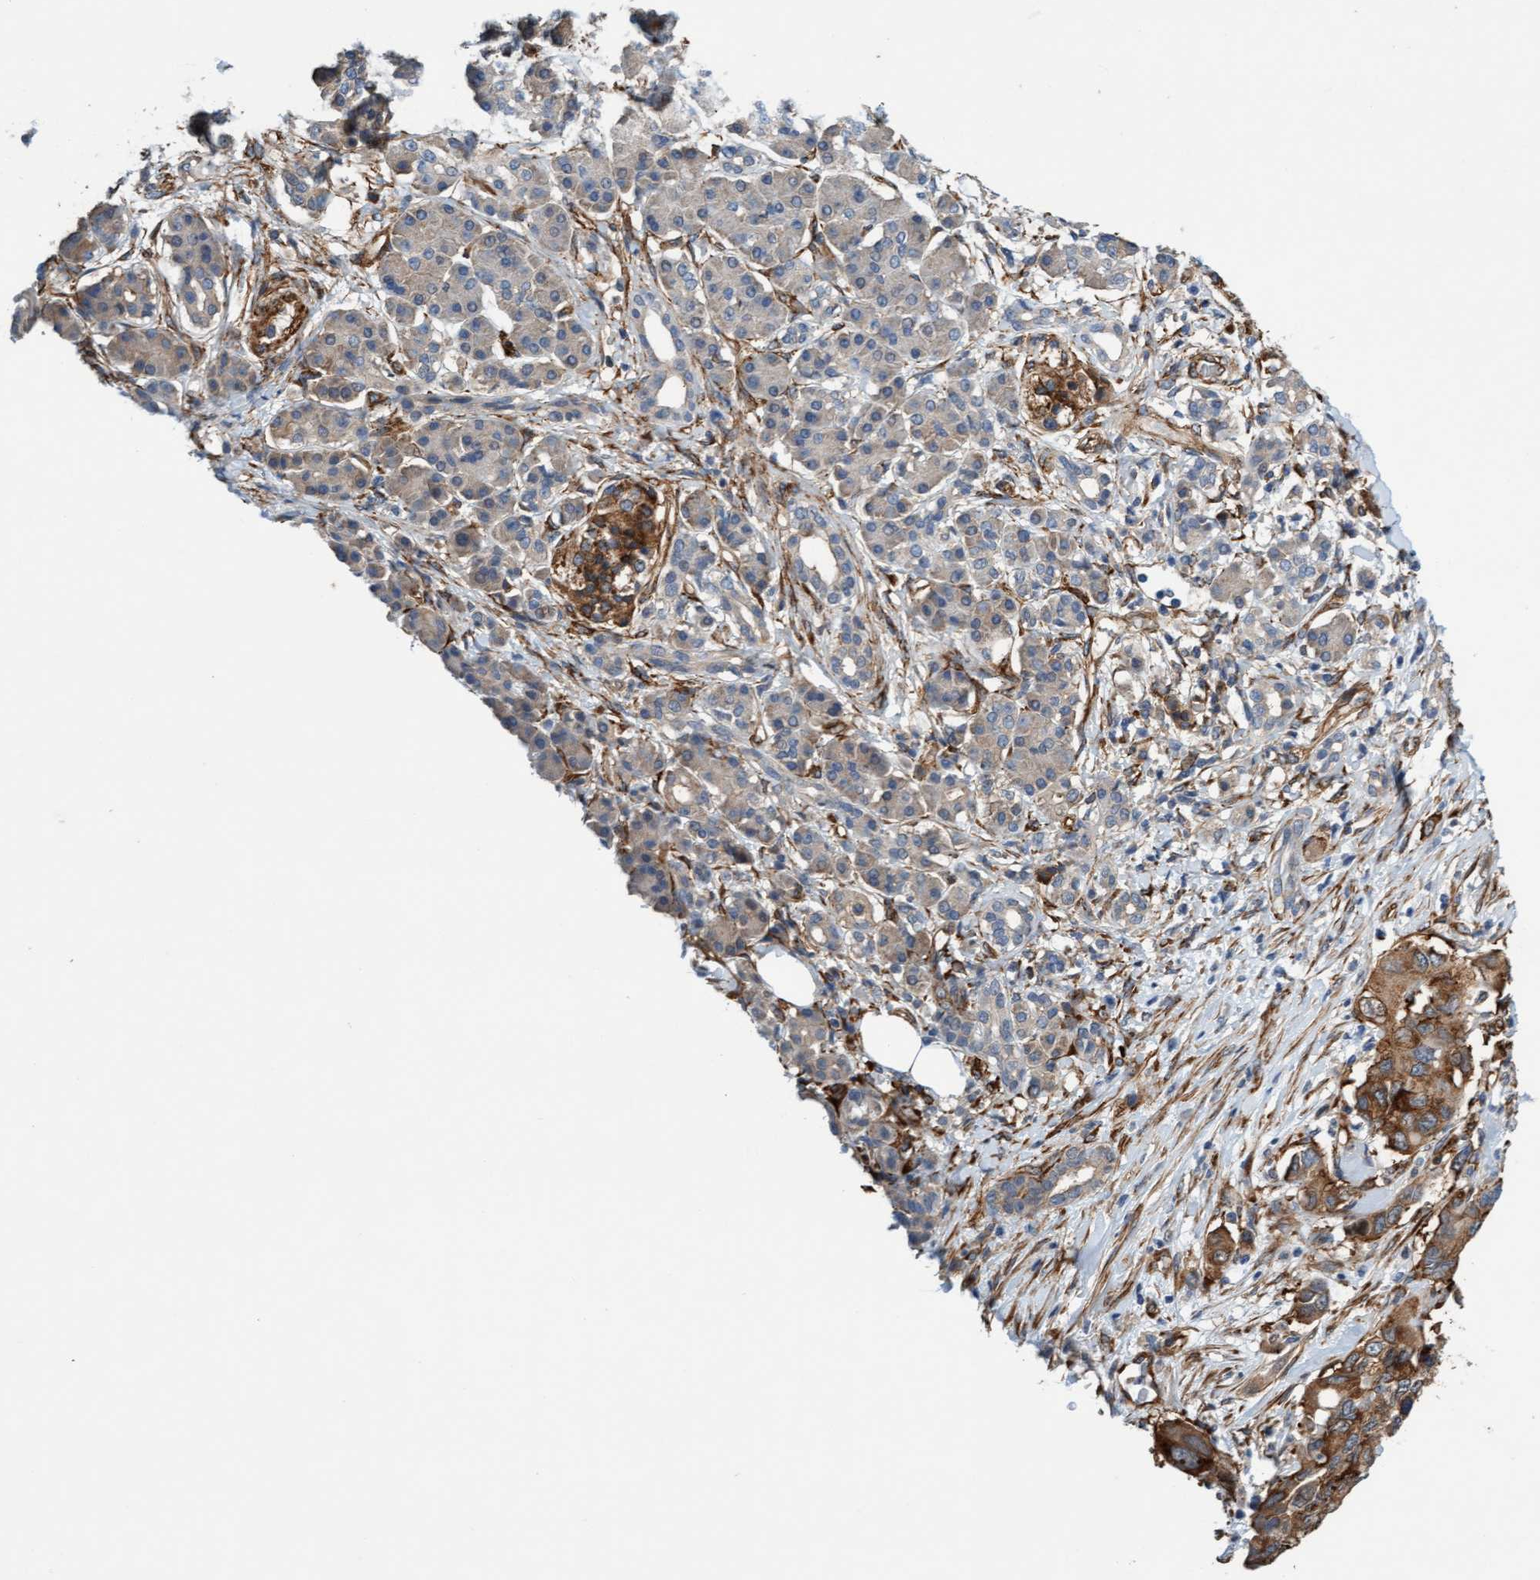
{"staining": {"intensity": "weak", "quantity": "<25%", "location": "cytoplasmic/membranous"}, "tissue": "pancreatic cancer", "cell_type": "Tumor cells", "image_type": "cancer", "snomed": [{"axis": "morphology", "description": "Adenocarcinoma, NOS"}, {"axis": "topography", "description": "Pancreas"}], "caption": "High magnification brightfield microscopy of adenocarcinoma (pancreatic) stained with DAB (brown) and counterstained with hematoxylin (blue): tumor cells show no significant expression. (DAB IHC with hematoxylin counter stain).", "gene": "FMNL3", "patient": {"sex": "female", "age": 56}}